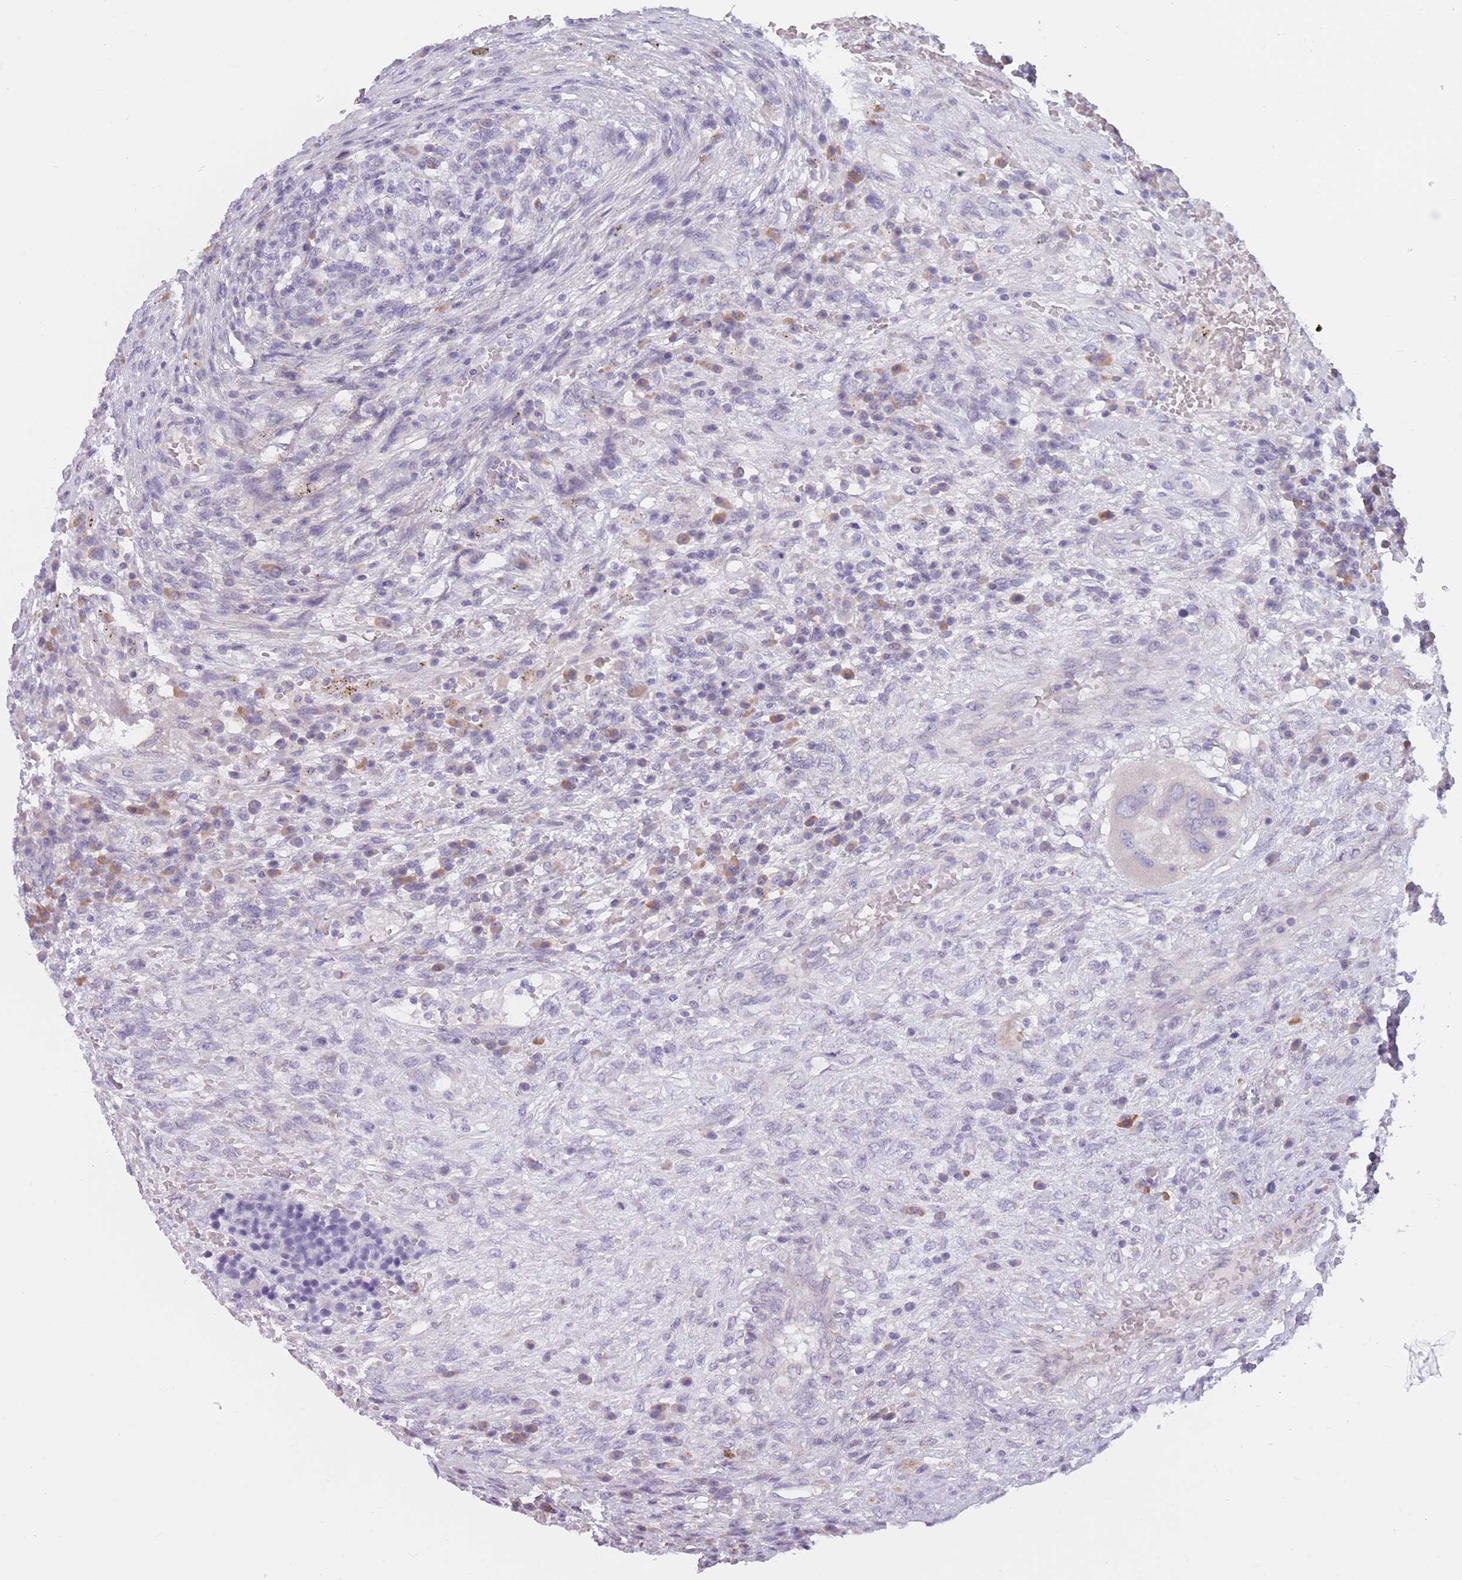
{"staining": {"intensity": "negative", "quantity": "none", "location": "none"}, "tissue": "testis cancer", "cell_type": "Tumor cells", "image_type": "cancer", "snomed": [{"axis": "morphology", "description": "Carcinoma, Embryonal, NOS"}, {"axis": "topography", "description": "Testis"}], "caption": "A high-resolution image shows immunohistochemistry staining of embryonal carcinoma (testis), which demonstrates no significant staining in tumor cells. The staining was performed using DAB to visualize the protein expression in brown, while the nuclei were stained in blue with hematoxylin (Magnification: 20x).", "gene": "COL27A1", "patient": {"sex": "male", "age": 26}}